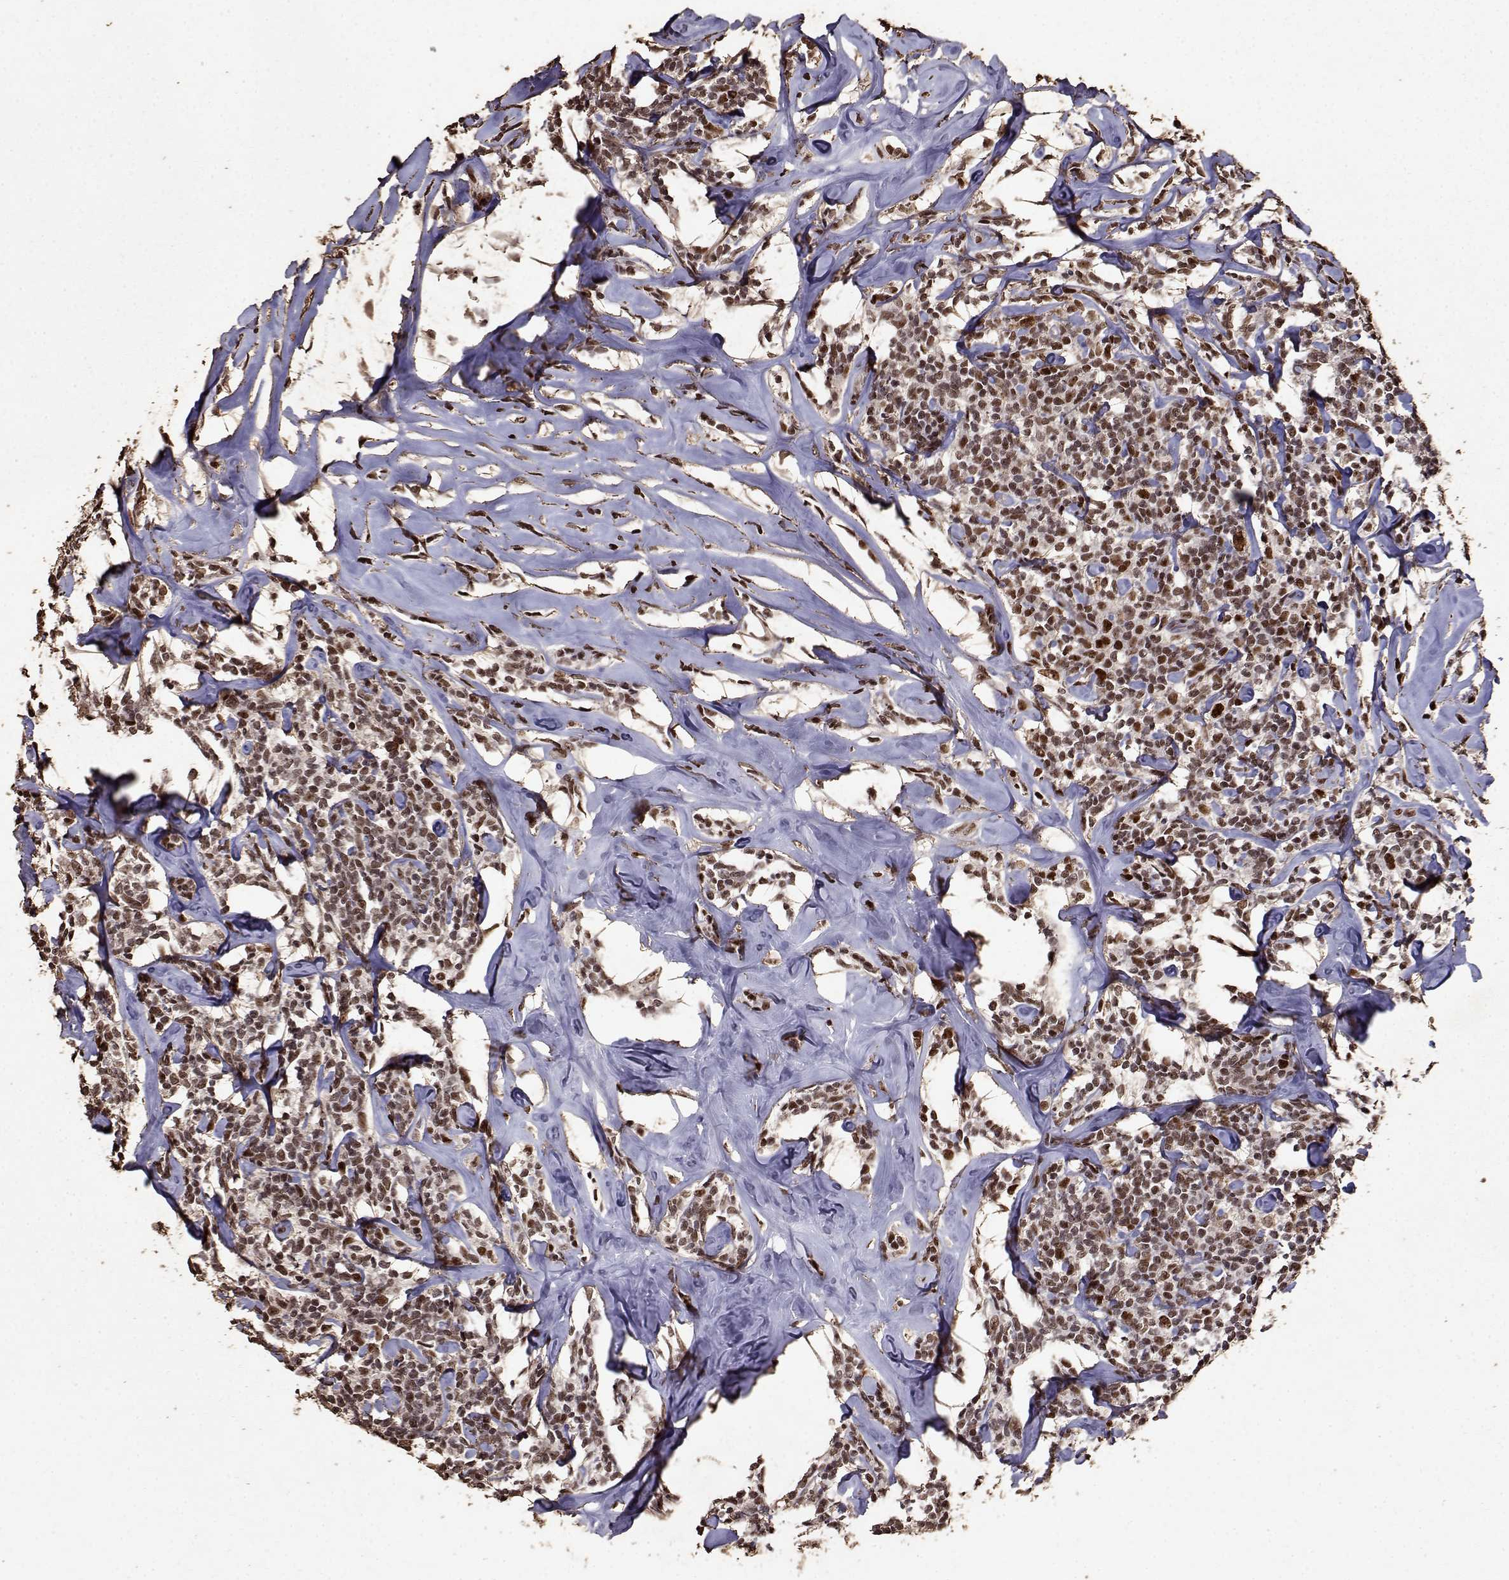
{"staining": {"intensity": "strong", "quantity": ">75%", "location": "nuclear"}, "tissue": "lymphoma", "cell_type": "Tumor cells", "image_type": "cancer", "snomed": [{"axis": "morphology", "description": "Malignant lymphoma, non-Hodgkin's type, Low grade"}, {"axis": "topography", "description": "Lymph node"}], "caption": "Immunohistochemistry (IHC) photomicrograph of neoplastic tissue: human lymphoma stained using immunohistochemistry (IHC) displays high levels of strong protein expression localized specifically in the nuclear of tumor cells, appearing as a nuclear brown color.", "gene": "TOE1", "patient": {"sex": "female", "age": 56}}